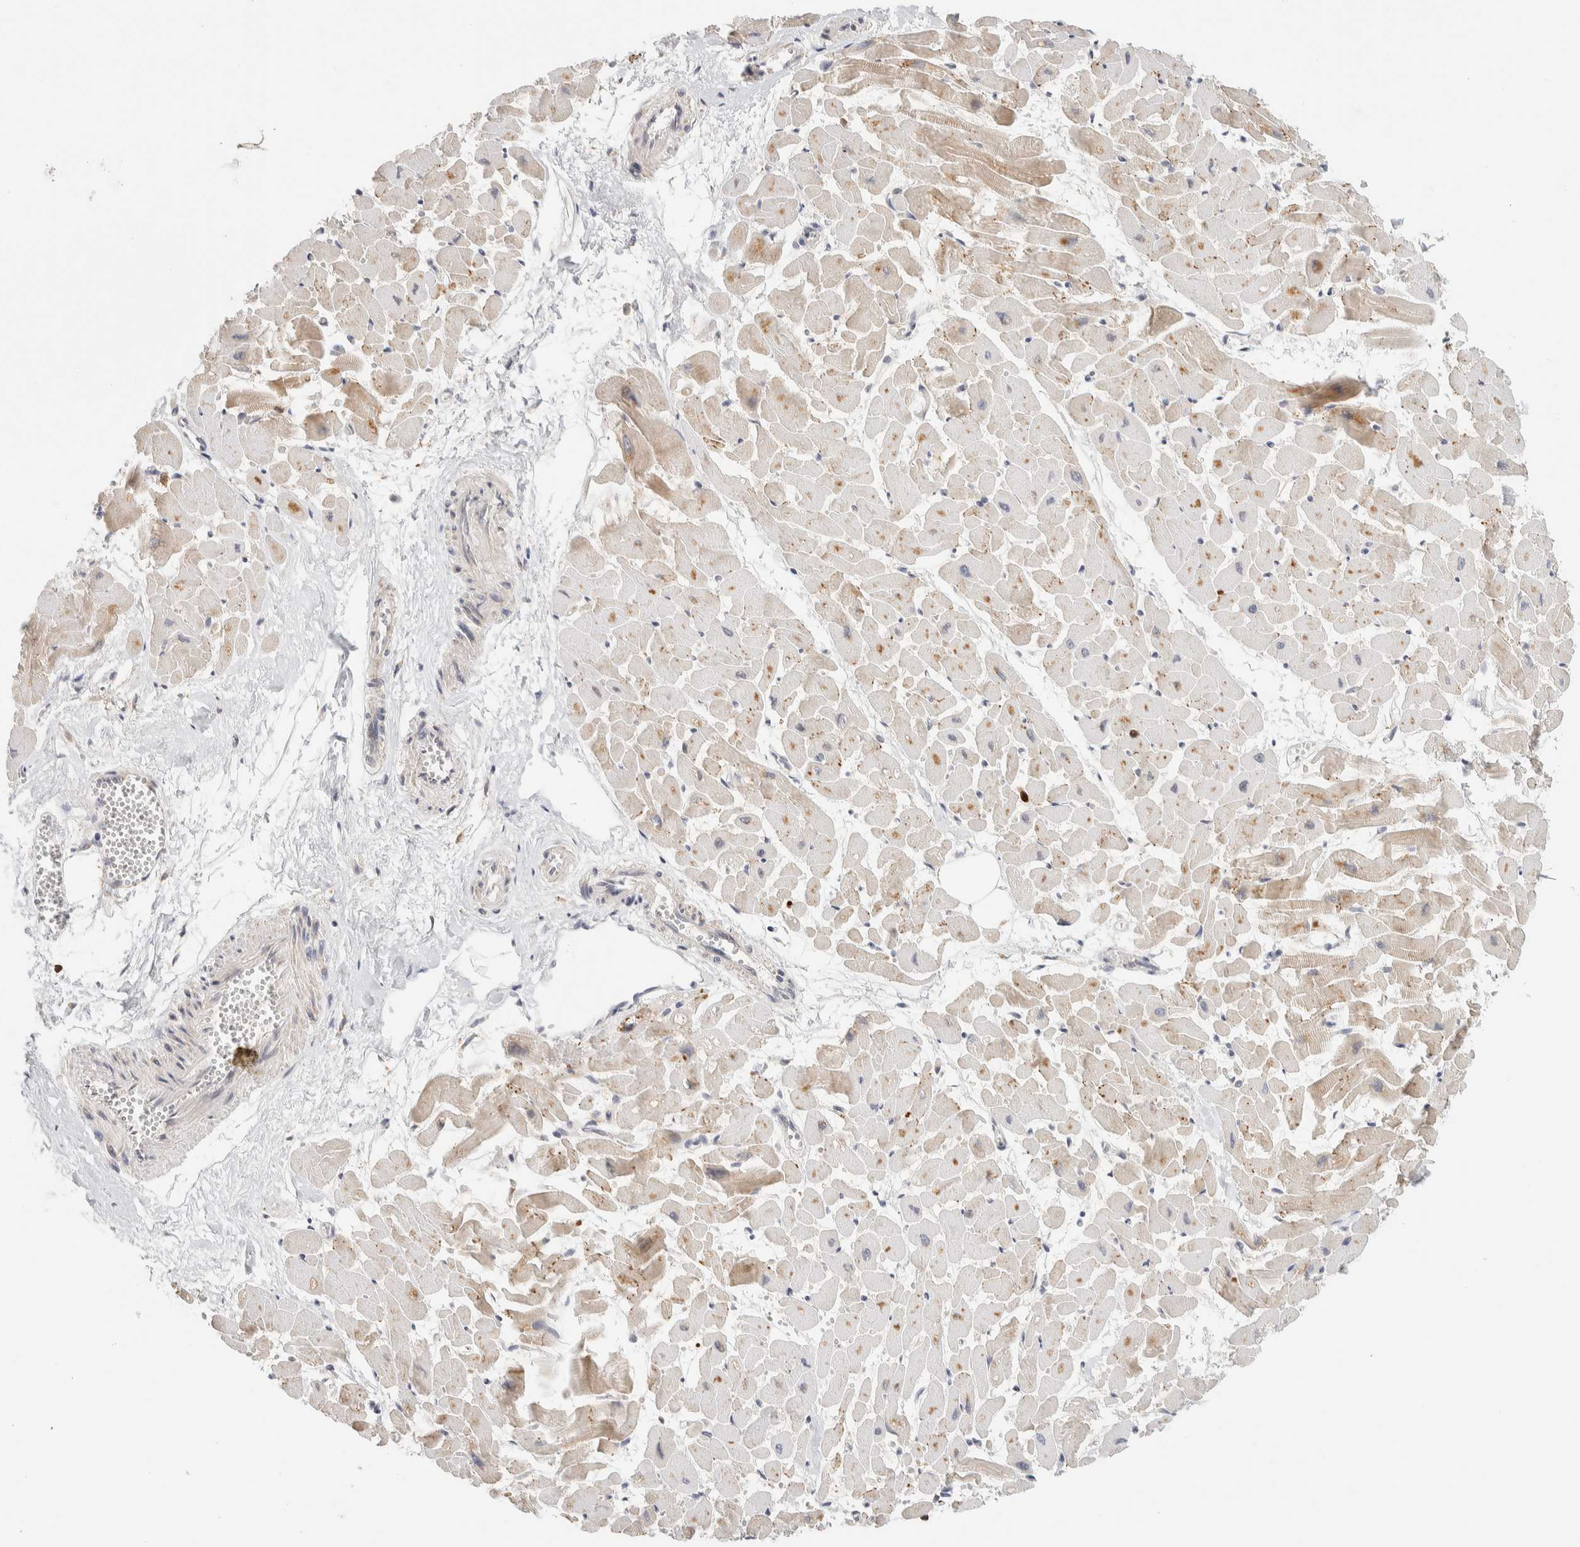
{"staining": {"intensity": "weak", "quantity": "<25%", "location": "cytoplasmic/membranous"}, "tissue": "heart muscle", "cell_type": "Cardiomyocytes", "image_type": "normal", "snomed": [{"axis": "morphology", "description": "Normal tissue, NOS"}, {"axis": "topography", "description": "Heart"}], "caption": "A photomicrograph of human heart muscle is negative for staining in cardiomyocytes.", "gene": "RUNDC1", "patient": {"sex": "female", "age": 19}}